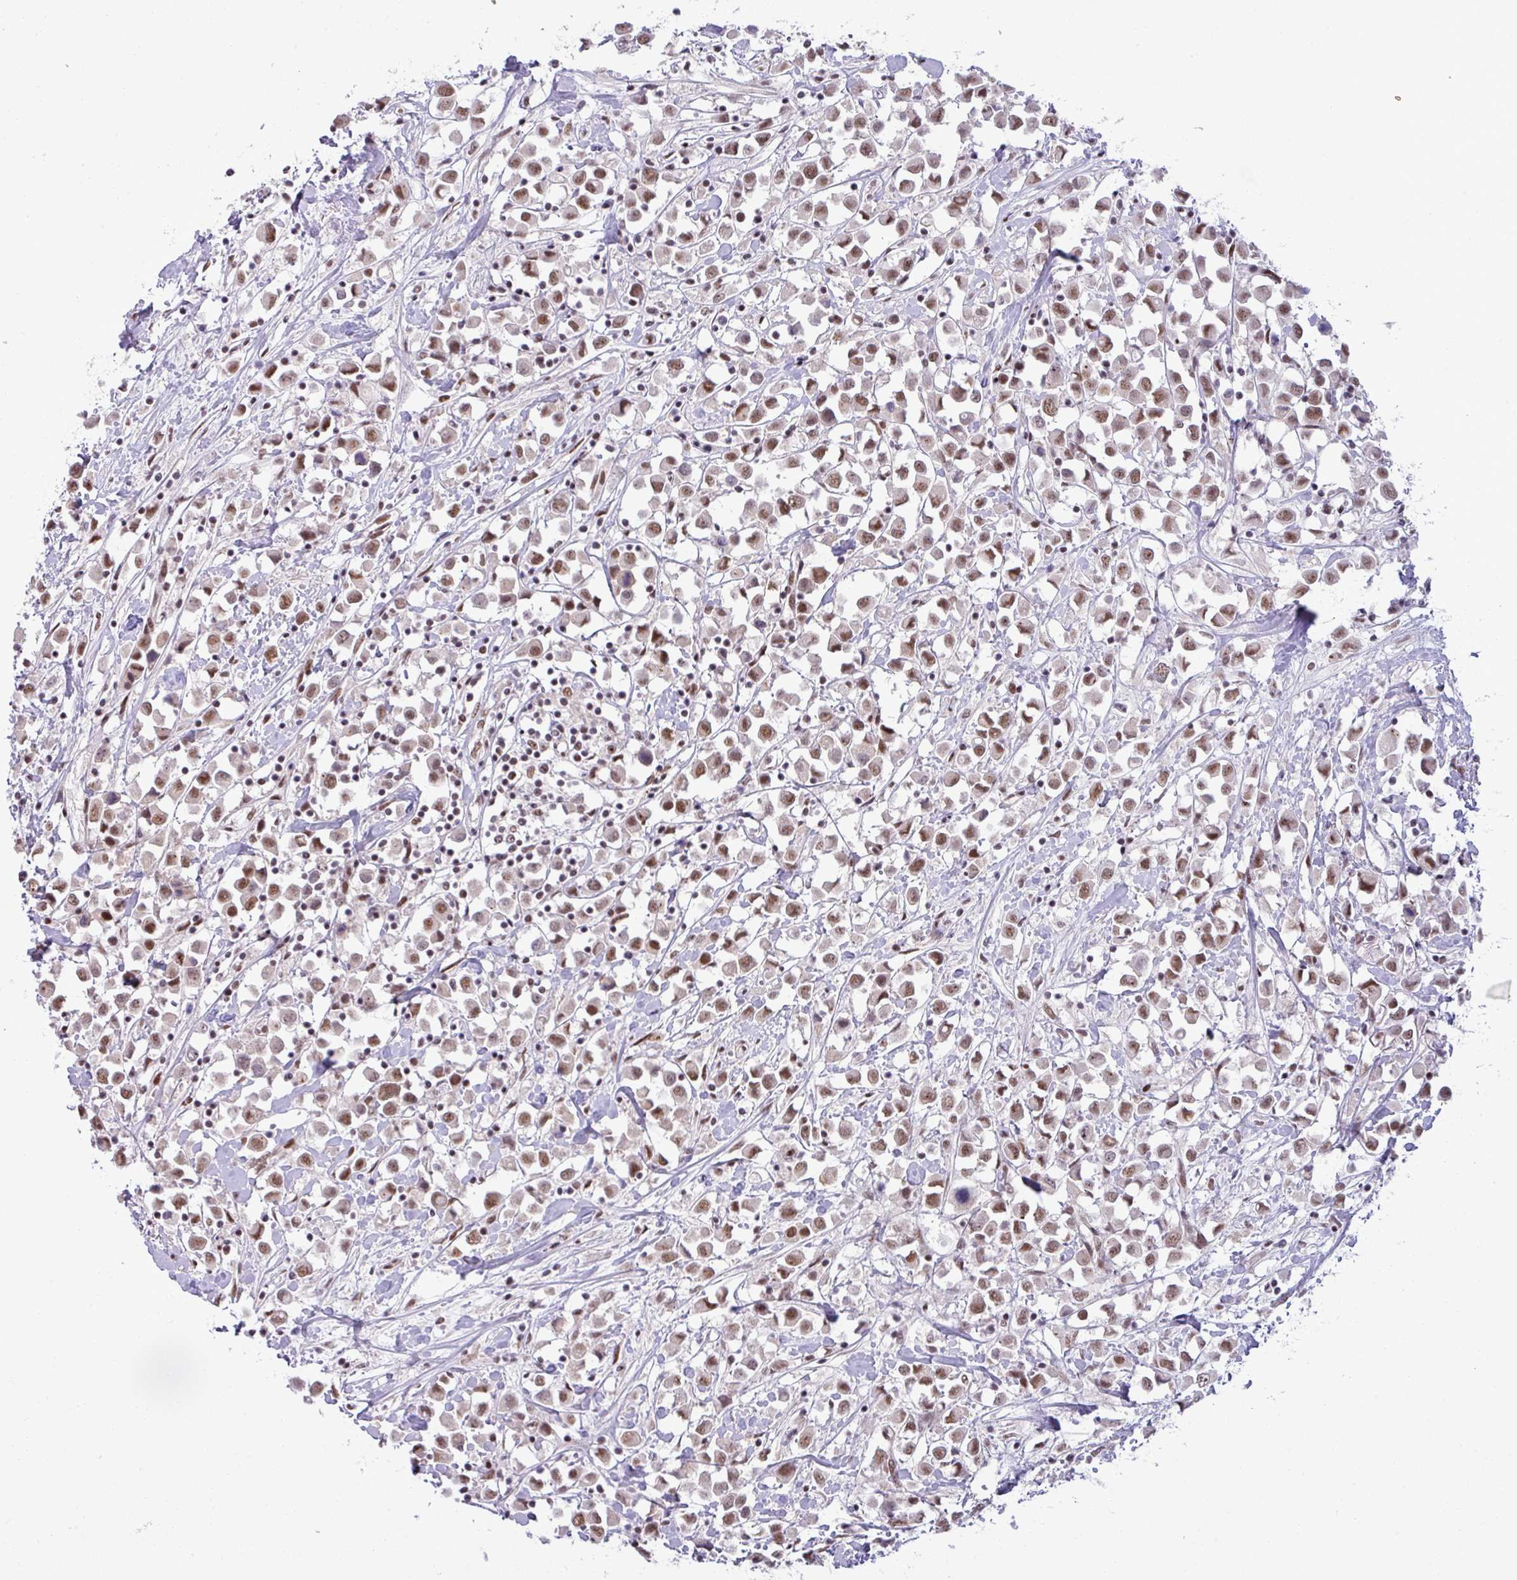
{"staining": {"intensity": "moderate", "quantity": ">75%", "location": "nuclear"}, "tissue": "breast cancer", "cell_type": "Tumor cells", "image_type": "cancer", "snomed": [{"axis": "morphology", "description": "Duct carcinoma"}, {"axis": "topography", "description": "Breast"}], "caption": "A high-resolution image shows IHC staining of invasive ductal carcinoma (breast), which exhibits moderate nuclear staining in approximately >75% of tumor cells.", "gene": "PTPN20", "patient": {"sex": "female", "age": 61}}